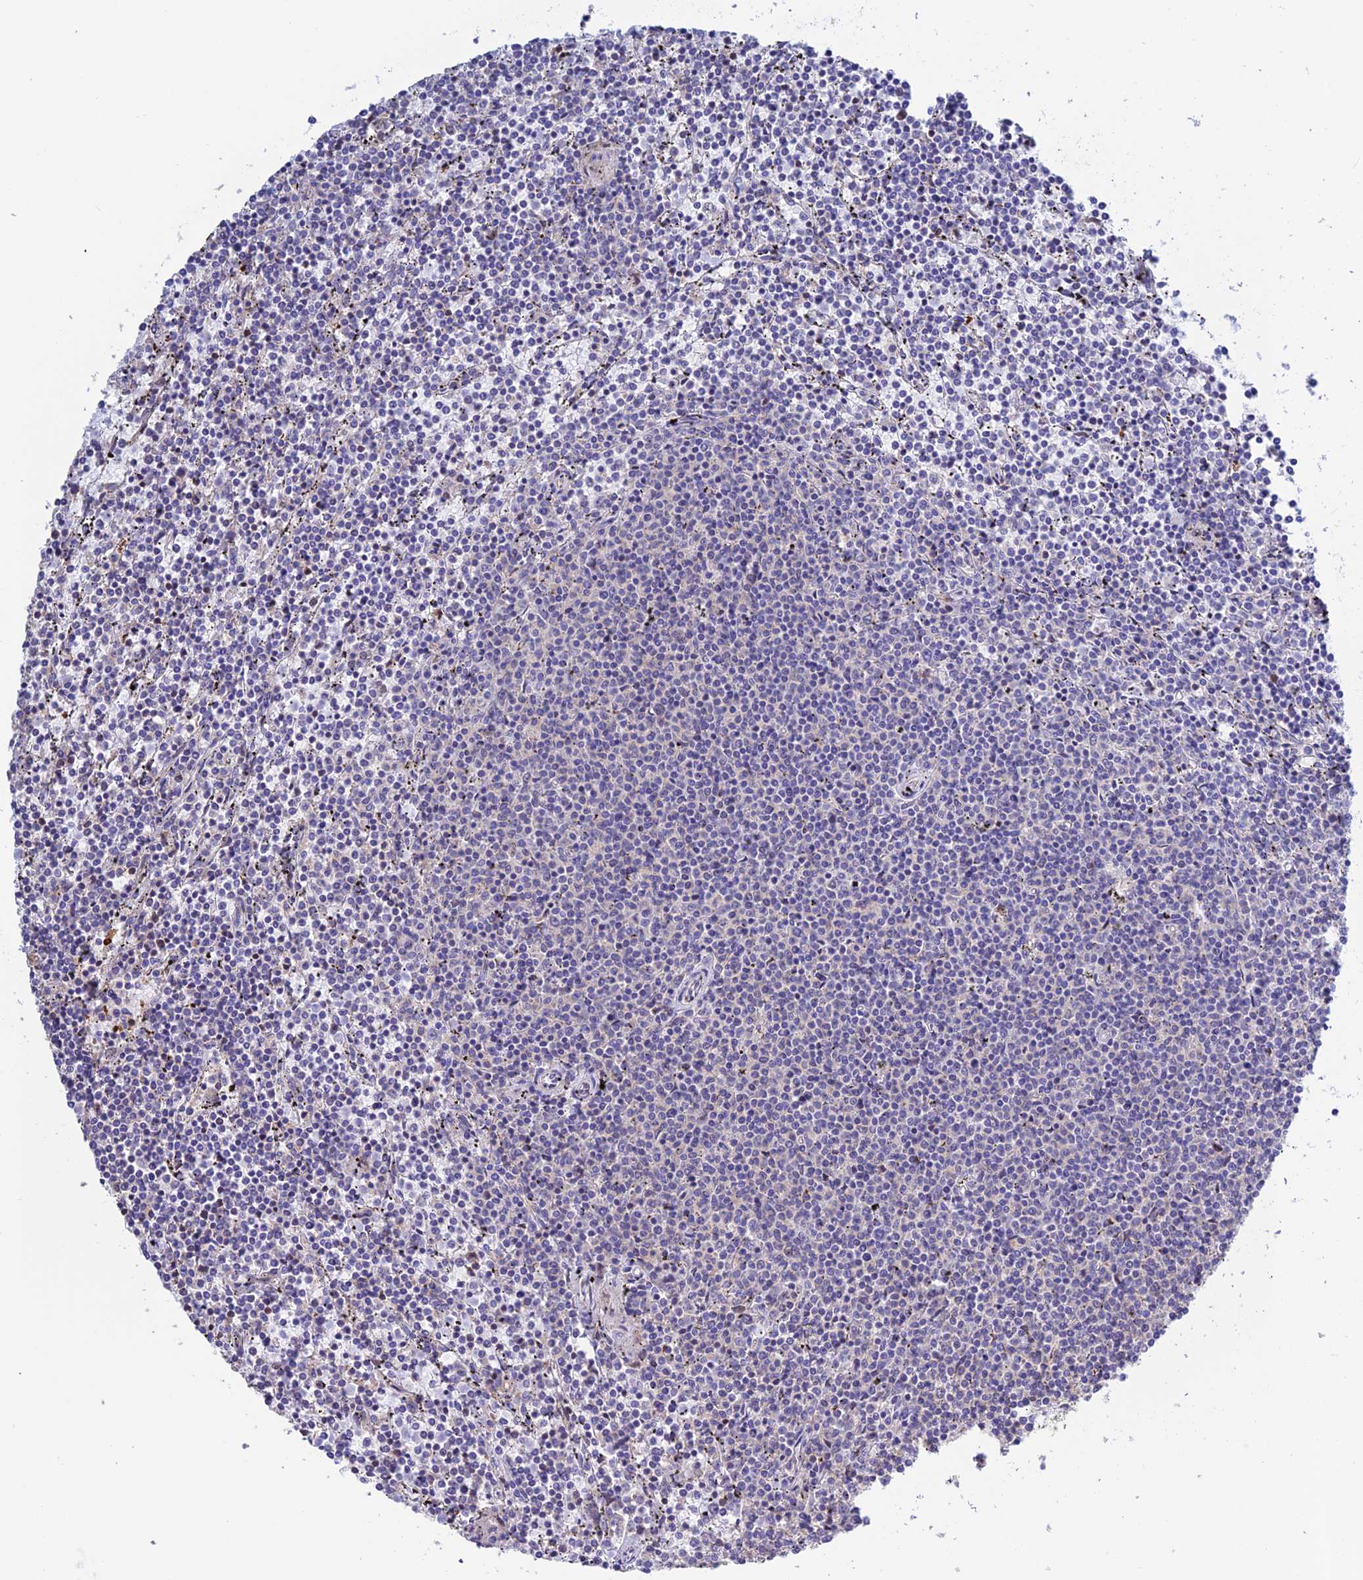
{"staining": {"intensity": "negative", "quantity": "none", "location": "none"}, "tissue": "lymphoma", "cell_type": "Tumor cells", "image_type": "cancer", "snomed": [{"axis": "morphology", "description": "Malignant lymphoma, non-Hodgkin's type, Low grade"}, {"axis": "topography", "description": "Spleen"}], "caption": "The photomicrograph exhibits no staining of tumor cells in lymphoma.", "gene": "PRIM1", "patient": {"sex": "female", "age": 50}}